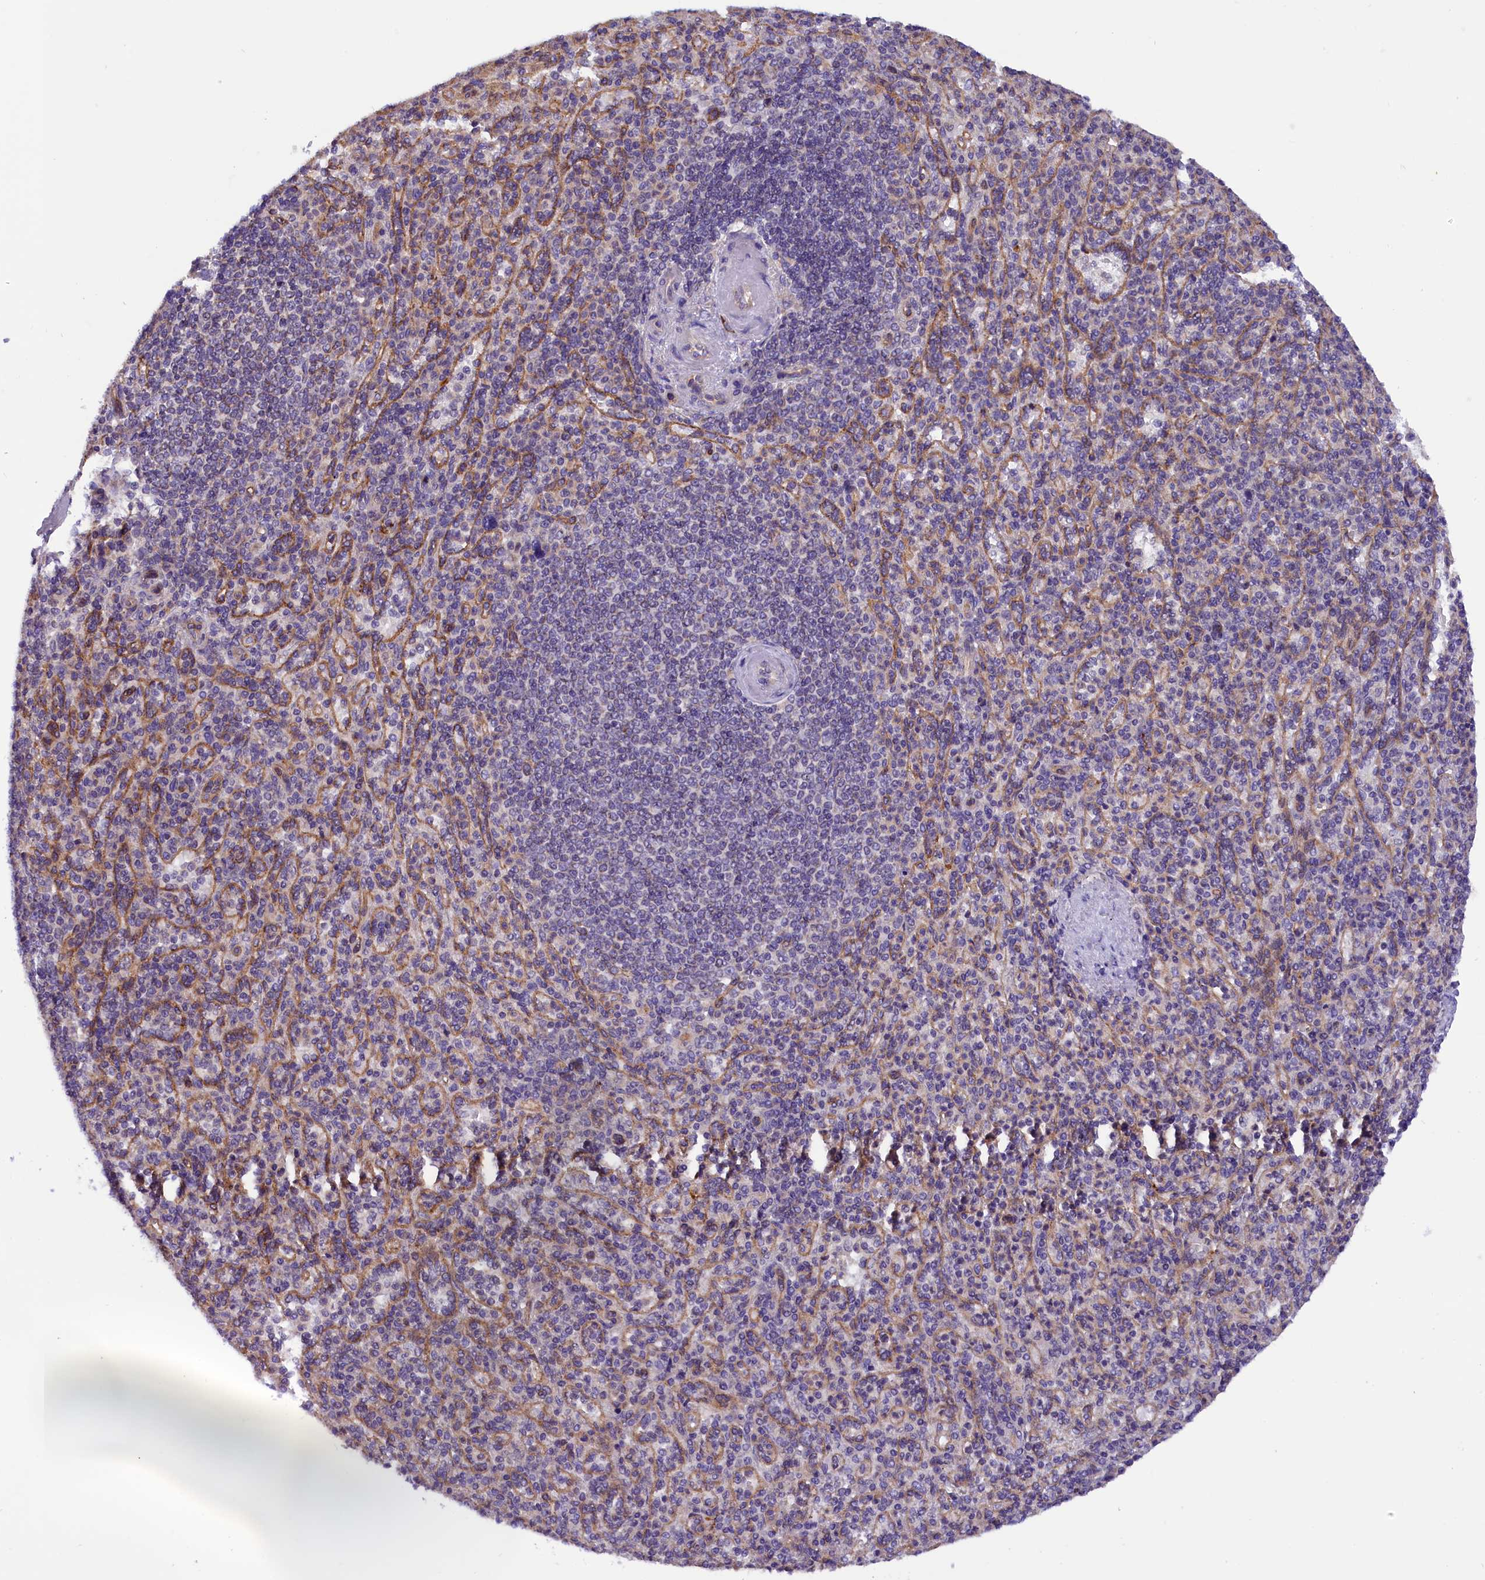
{"staining": {"intensity": "negative", "quantity": "none", "location": "none"}, "tissue": "spleen", "cell_type": "Cells in red pulp", "image_type": "normal", "snomed": [{"axis": "morphology", "description": "Normal tissue, NOS"}, {"axis": "topography", "description": "Spleen"}], "caption": "A high-resolution micrograph shows immunohistochemistry (IHC) staining of unremarkable spleen, which demonstrates no significant expression in cells in red pulp.", "gene": "DNAJB9", "patient": {"sex": "female", "age": 74}}